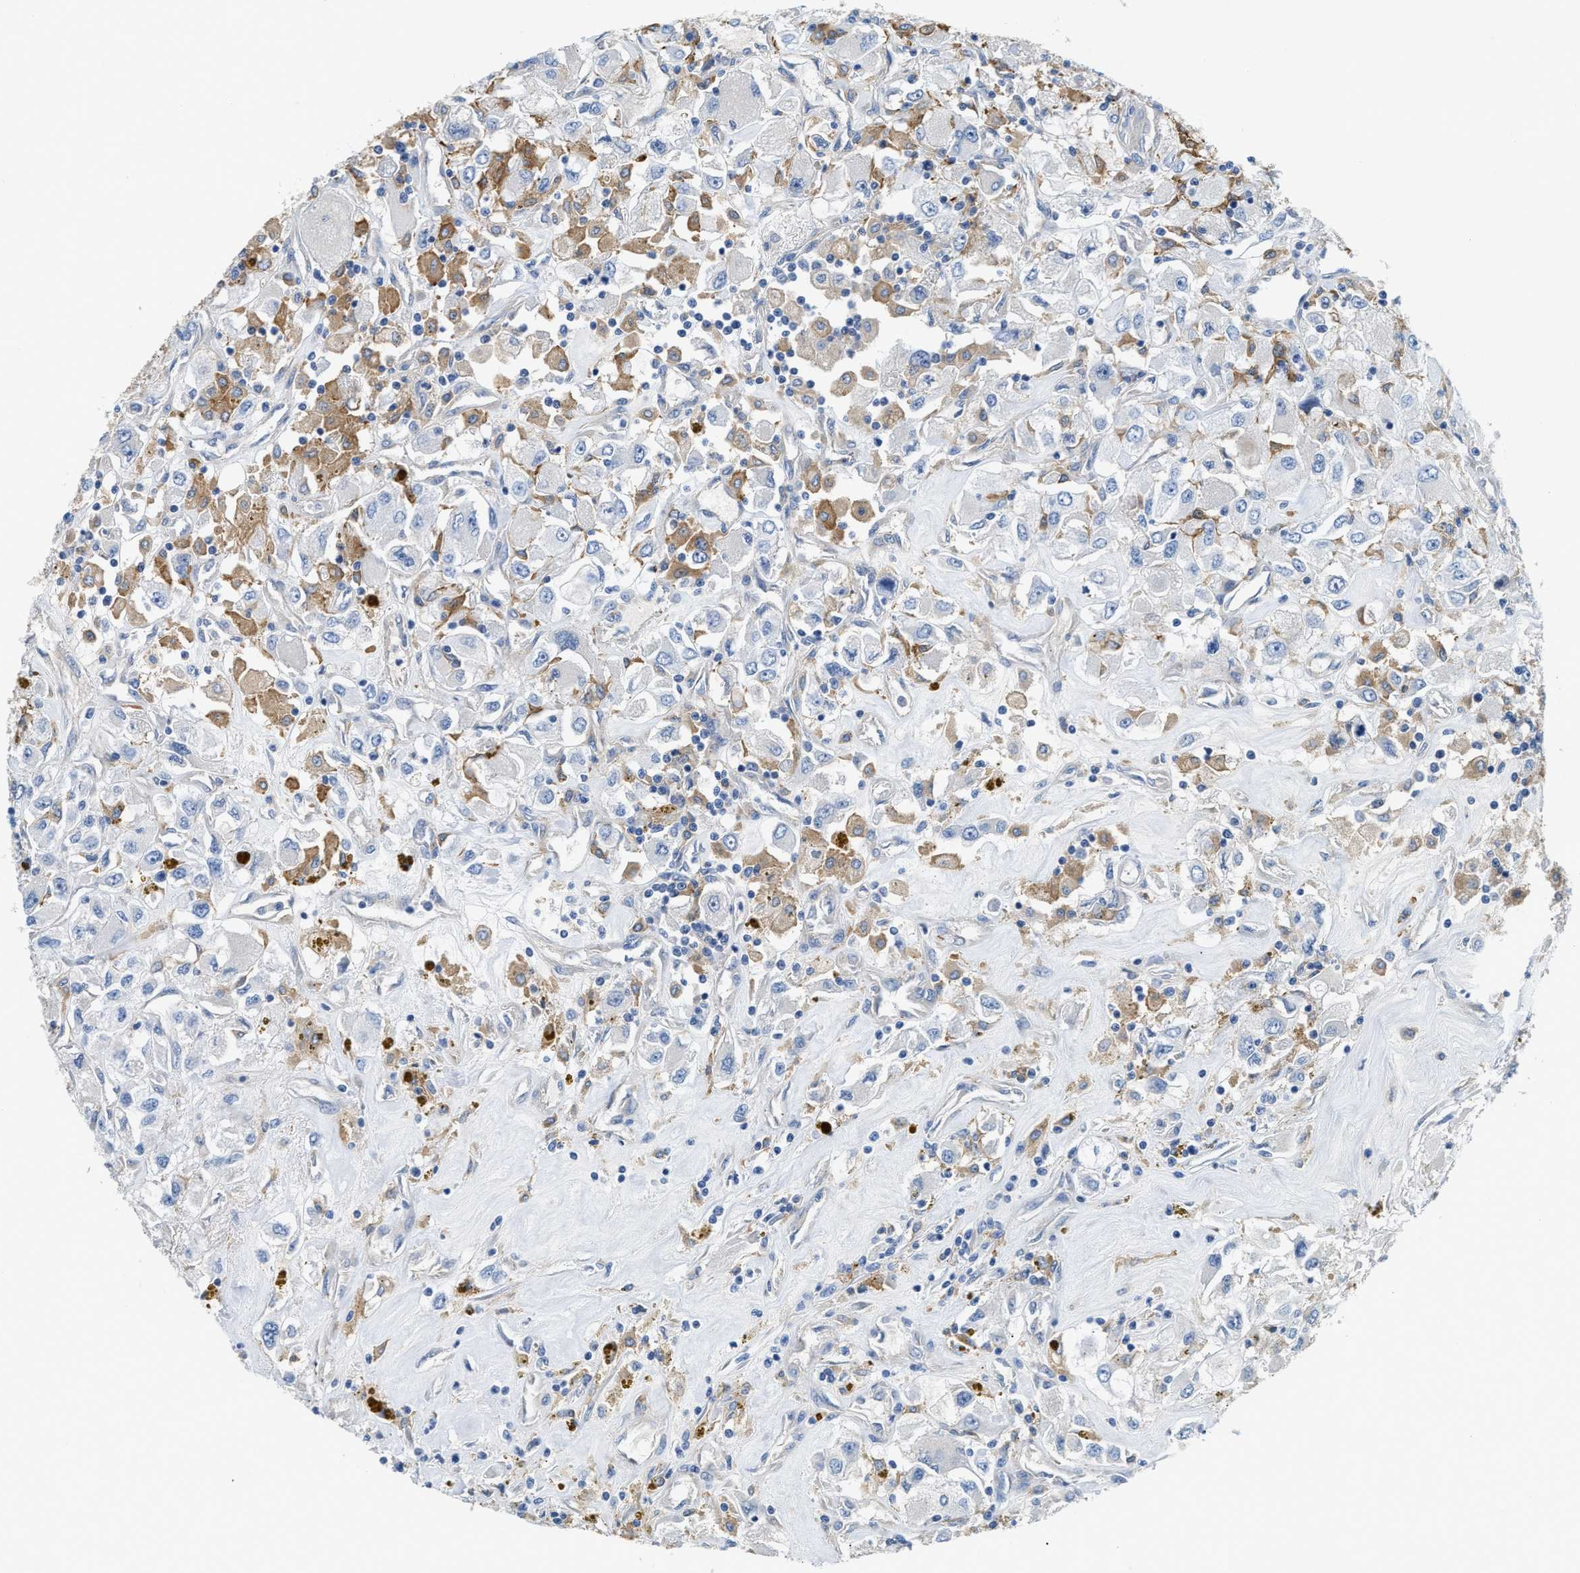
{"staining": {"intensity": "negative", "quantity": "none", "location": "none"}, "tissue": "renal cancer", "cell_type": "Tumor cells", "image_type": "cancer", "snomed": [{"axis": "morphology", "description": "Adenocarcinoma, NOS"}, {"axis": "topography", "description": "Kidney"}], "caption": "A micrograph of human renal cancer (adenocarcinoma) is negative for staining in tumor cells.", "gene": "NSUN7", "patient": {"sex": "female", "age": 52}}